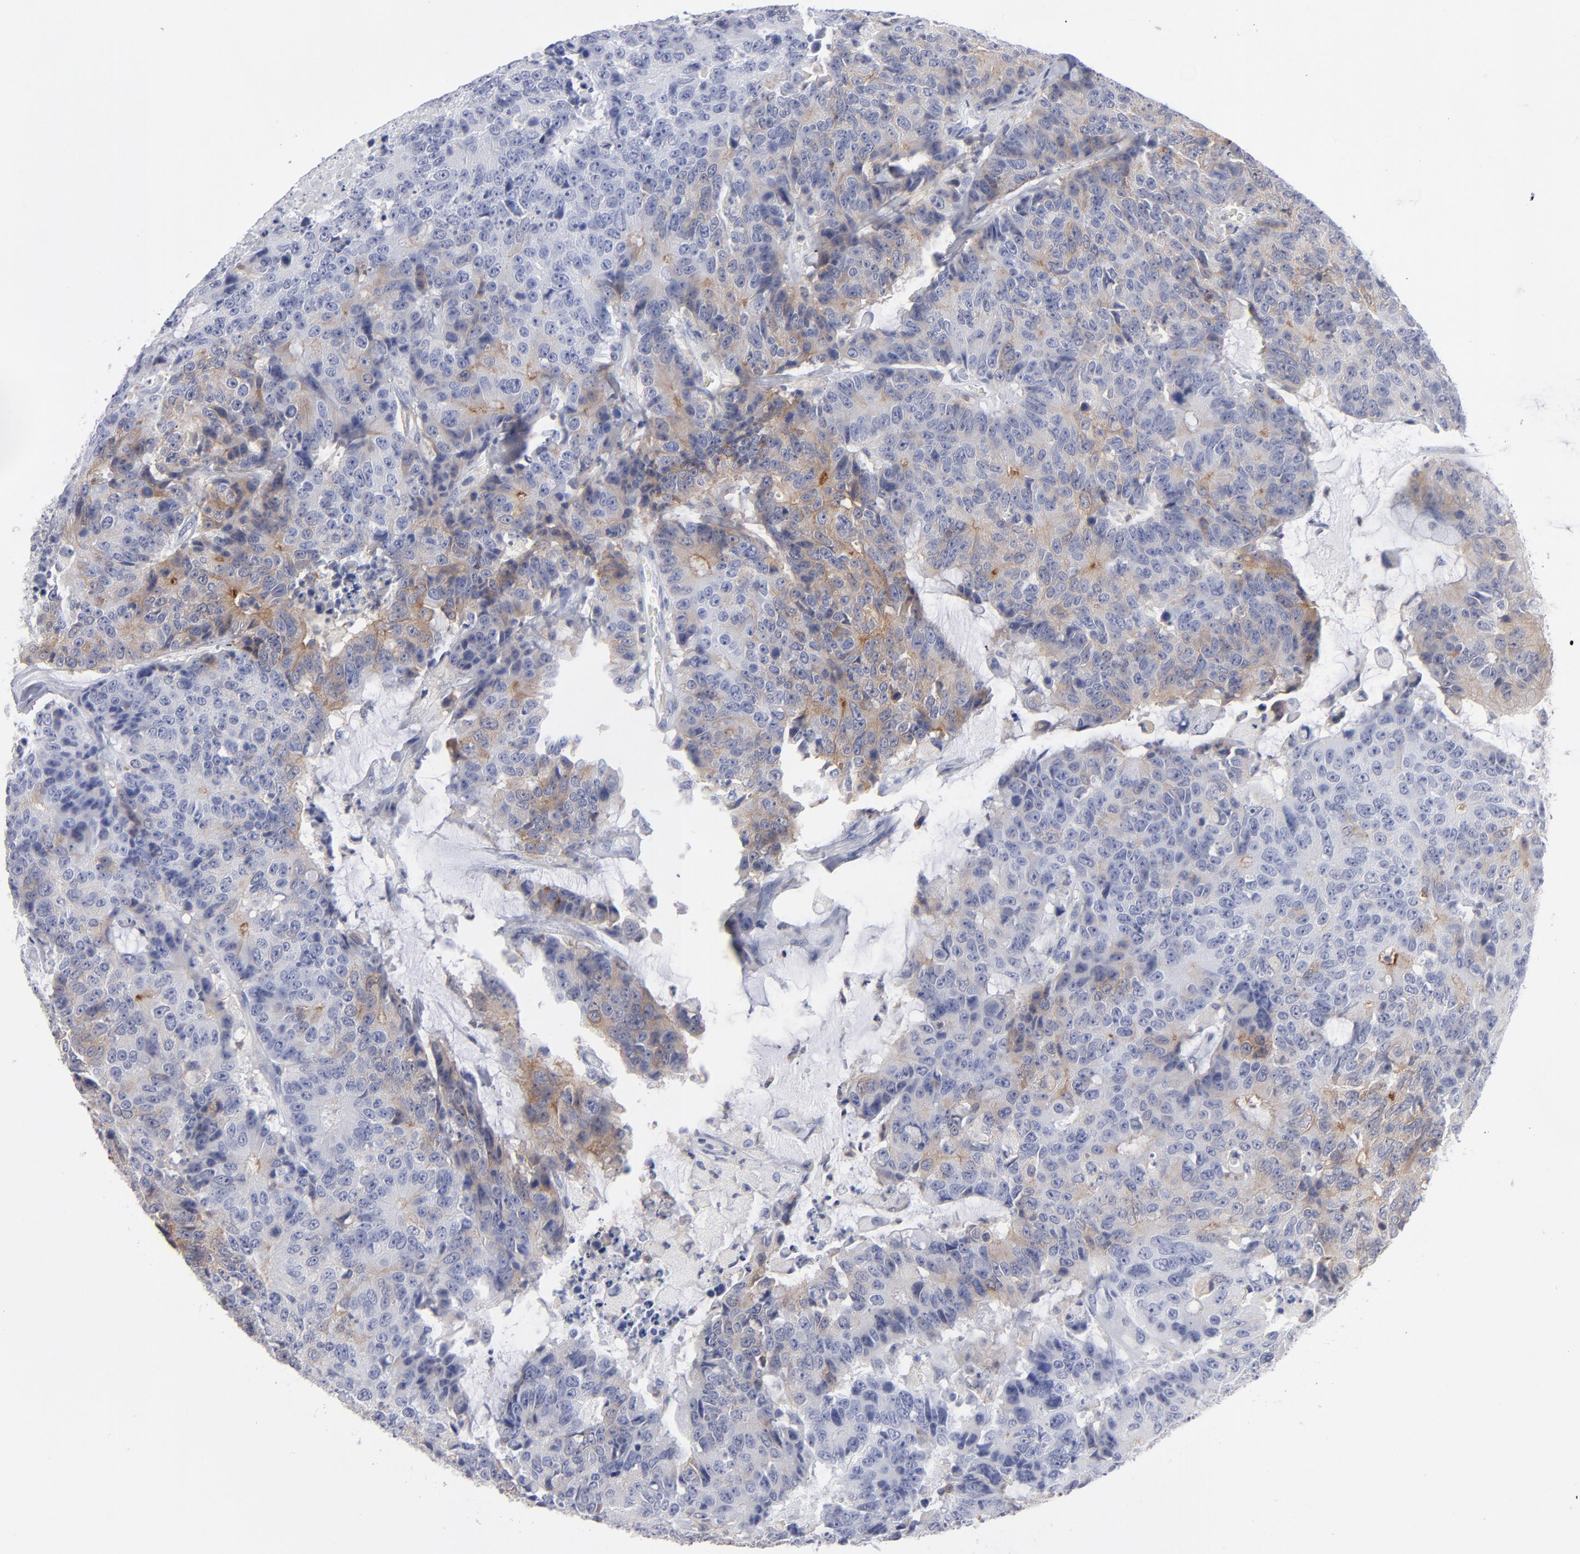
{"staining": {"intensity": "moderate", "quantity": "<25%", "location": "cytoplasmic/membranous"}, "tissue": "colorectal cancer", "cell_type": "Tumor cells", "image_type": "cancer", "snomed": [{"axis": "morphology", "description": "Adenocarcinoma, NOS"}, {"axis": "topography", "description": "Colon"}], "caption": "Immunohistochemical staining of colorectal adenocarcinoma demonstrates low levels of moderate cytoplasmic/membranous protein positivity in approximately <25% of tumor cells.", "gene": "LAT2", "patient": {"sex": "female", "age": 86}}